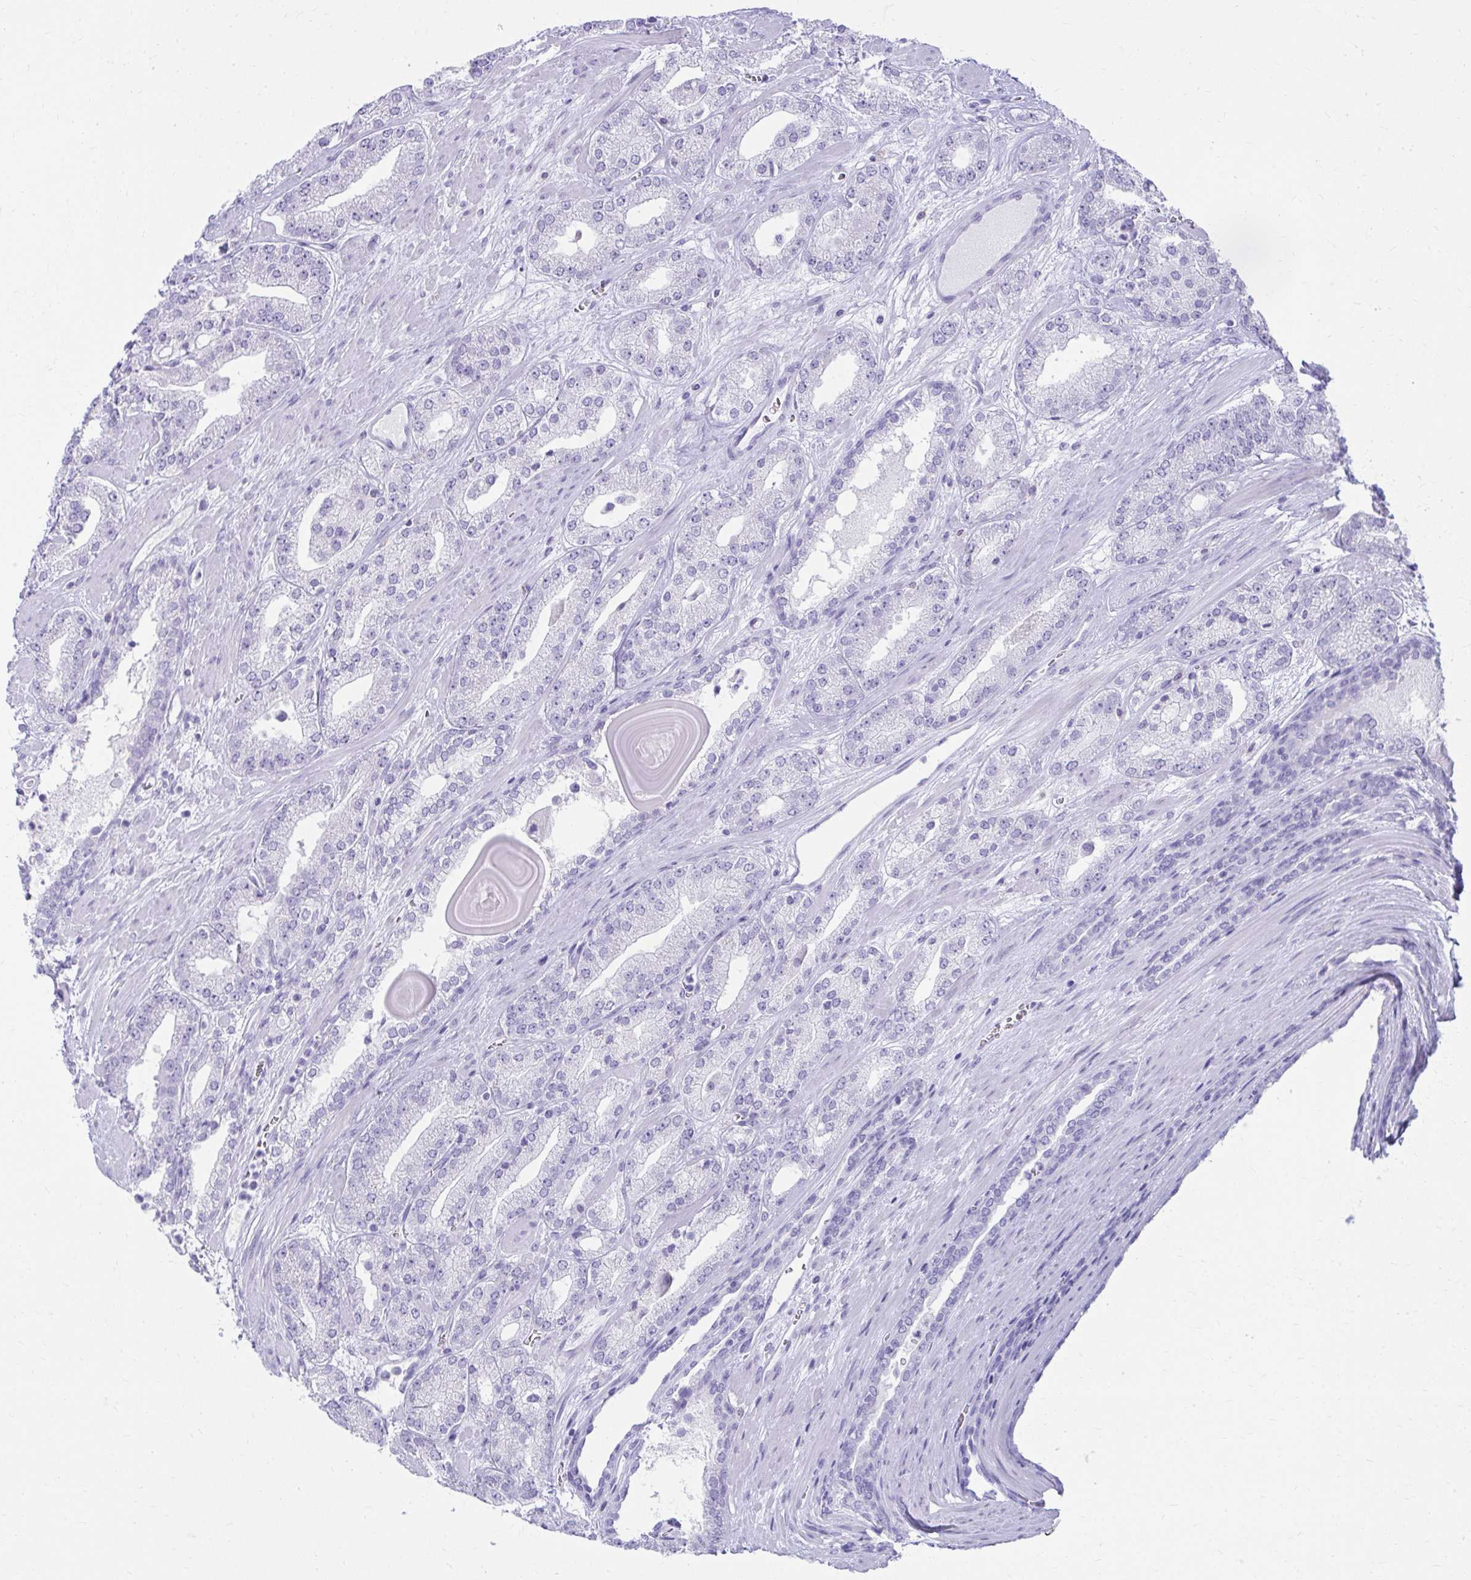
{"staining": {"intensity": "negative", "quantity": "none", "location": "none"}, "tissue": "prostate cancer", "cell_type": "Tumor cells", "image_type": "cancer", "snomed": [{"axis": "morphology", "description": "Adenocarcinoma, High grade"}, {"axis": "topography", "description": "Prostate"}], "caption": "A photomicrograph of human prostate high-grade adenocarcinoma is negative for staining in tumor cells.", "gene": "ATP4B", "patient": {"sex": "male", "age": 64}}